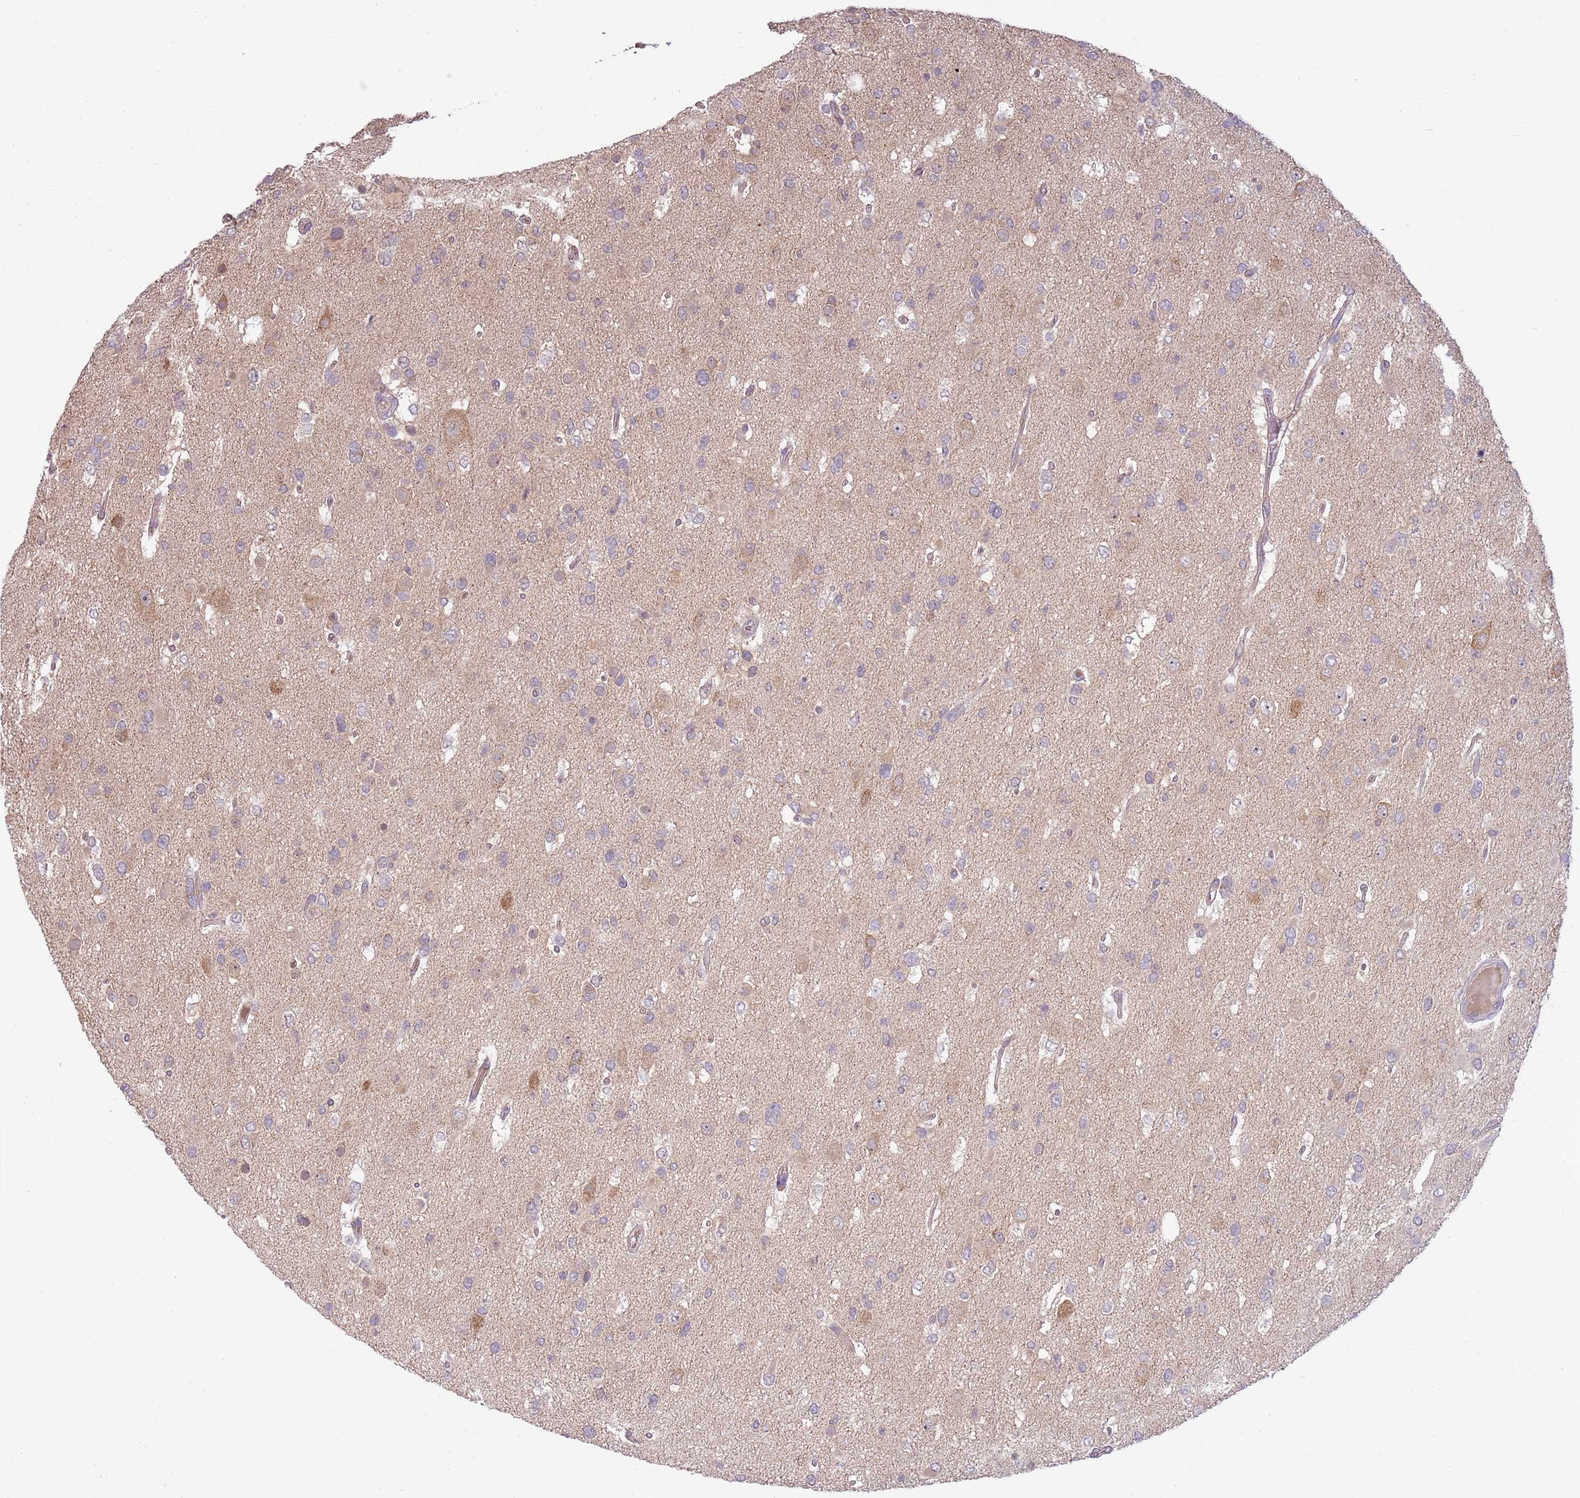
{"staining": {"intensity": "negative", "quantity": "none", "location": "none"}, "tissue": "glioma", "cell_type": "Tumor cells", "image_type": "cancer", "snomed": [{"axis": "morphology", "description": "Glioma, malignant, High grade"}, {"axis": "topography", "description": "Brain"}], "caption": "DAB immunohistochemical staining of malignant high-grade glioma shows no significant staining in tumor cells. The staining is performed using DAB brown chromogen with nuclei counter-stained in using hematoxylin.", "gene": "SKOR2", "patient": {"sex": "male", "age": 53}}